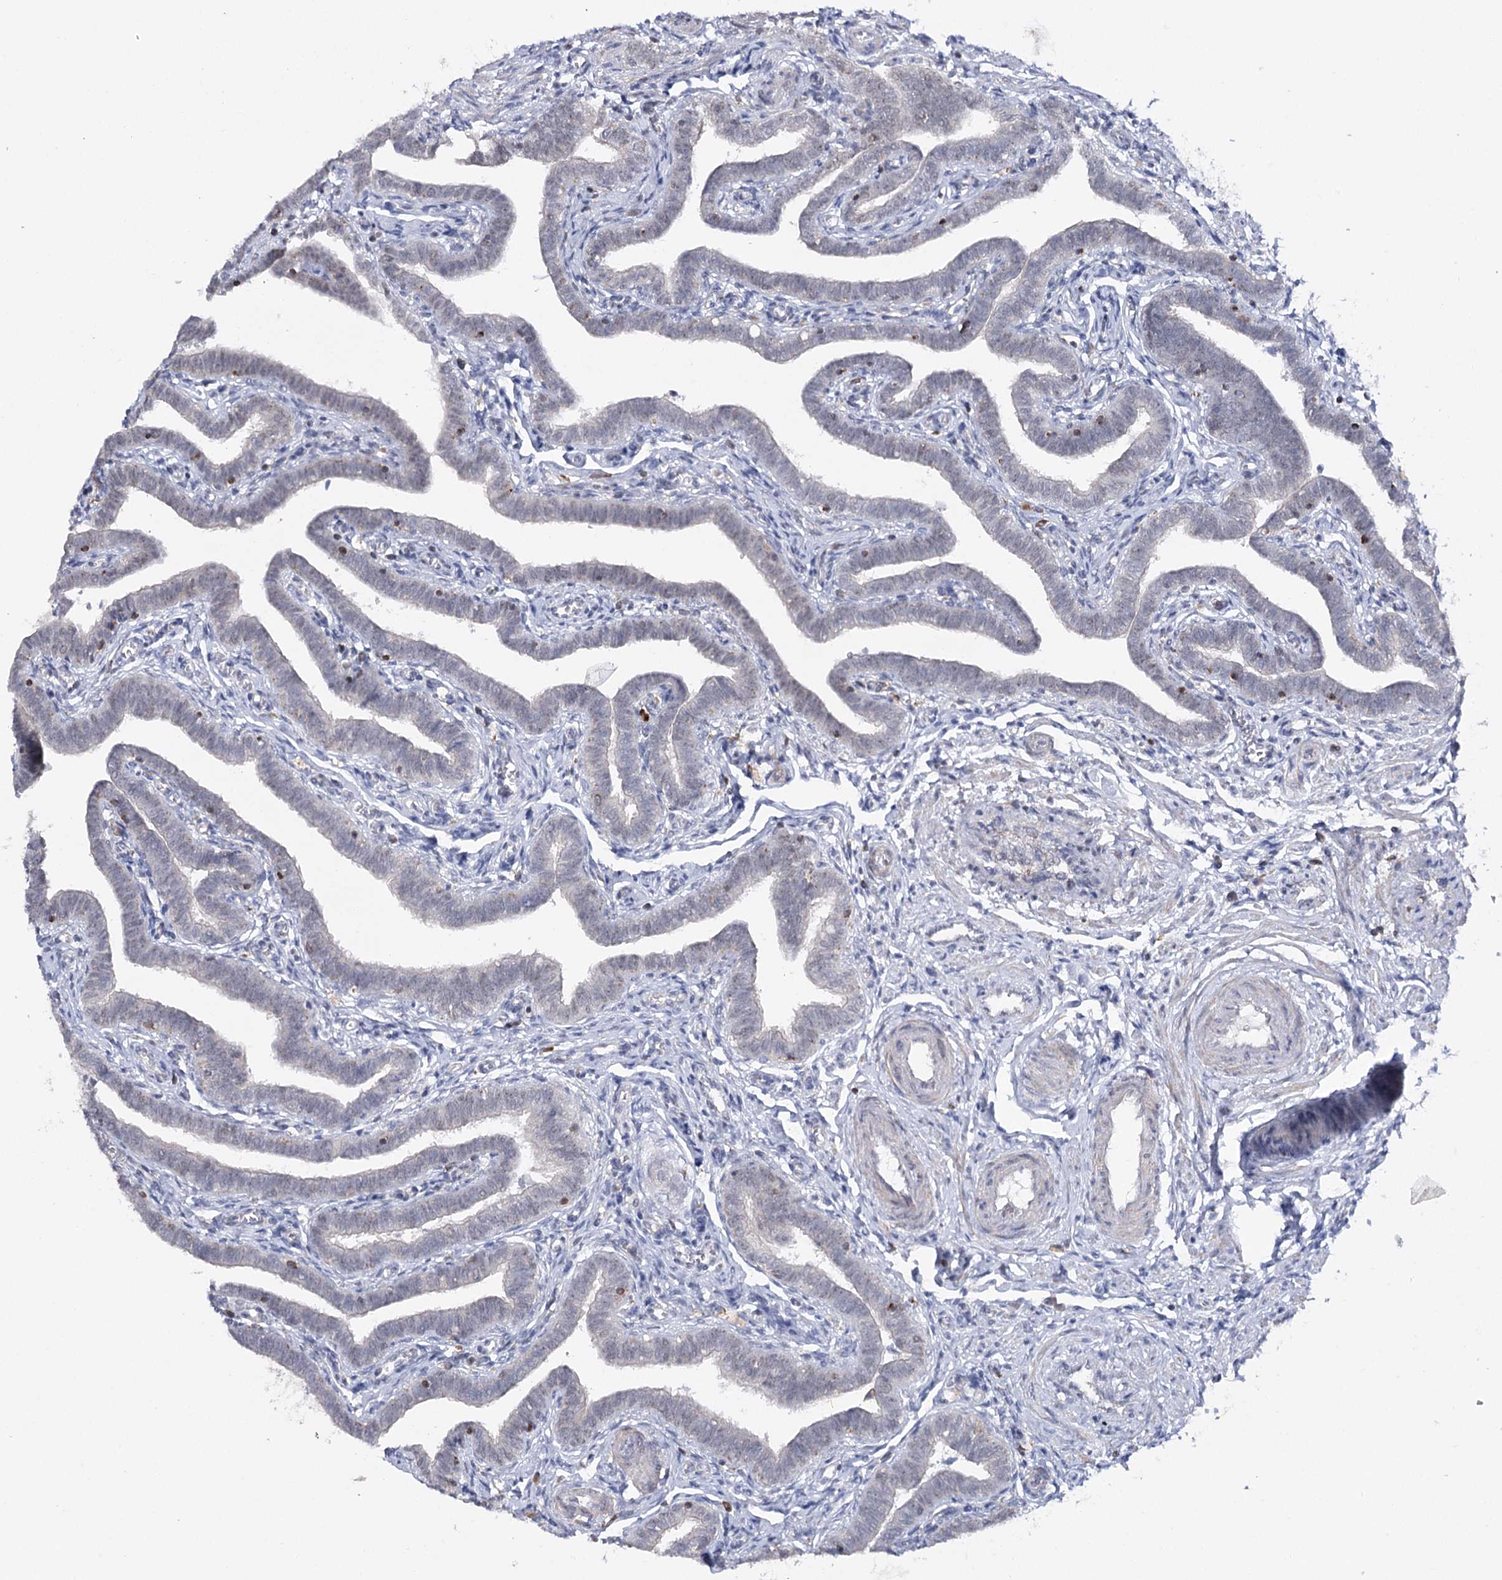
{"staining": {"intensity": "moderate", "quantity": "25%-75%", "location": "nuclear"}, "tissue": "fallopian tube", "cell_type": "Glandular cells", "image_type": "normal", "snomed": [{"axis": "morphology", "description": "Normal tissue, NOS"}, {"axis": "topography", "description": "Fallopian tube"}], "caption": "Moderate nuclear positivity is identified in about 25%-75% of glandular cells in benign fallopian tube. The protein is shown in brown color, while the nuclei are stained blue.", "gene": "ZC3H8", "patient": {"sex": "female", "age": 36}}